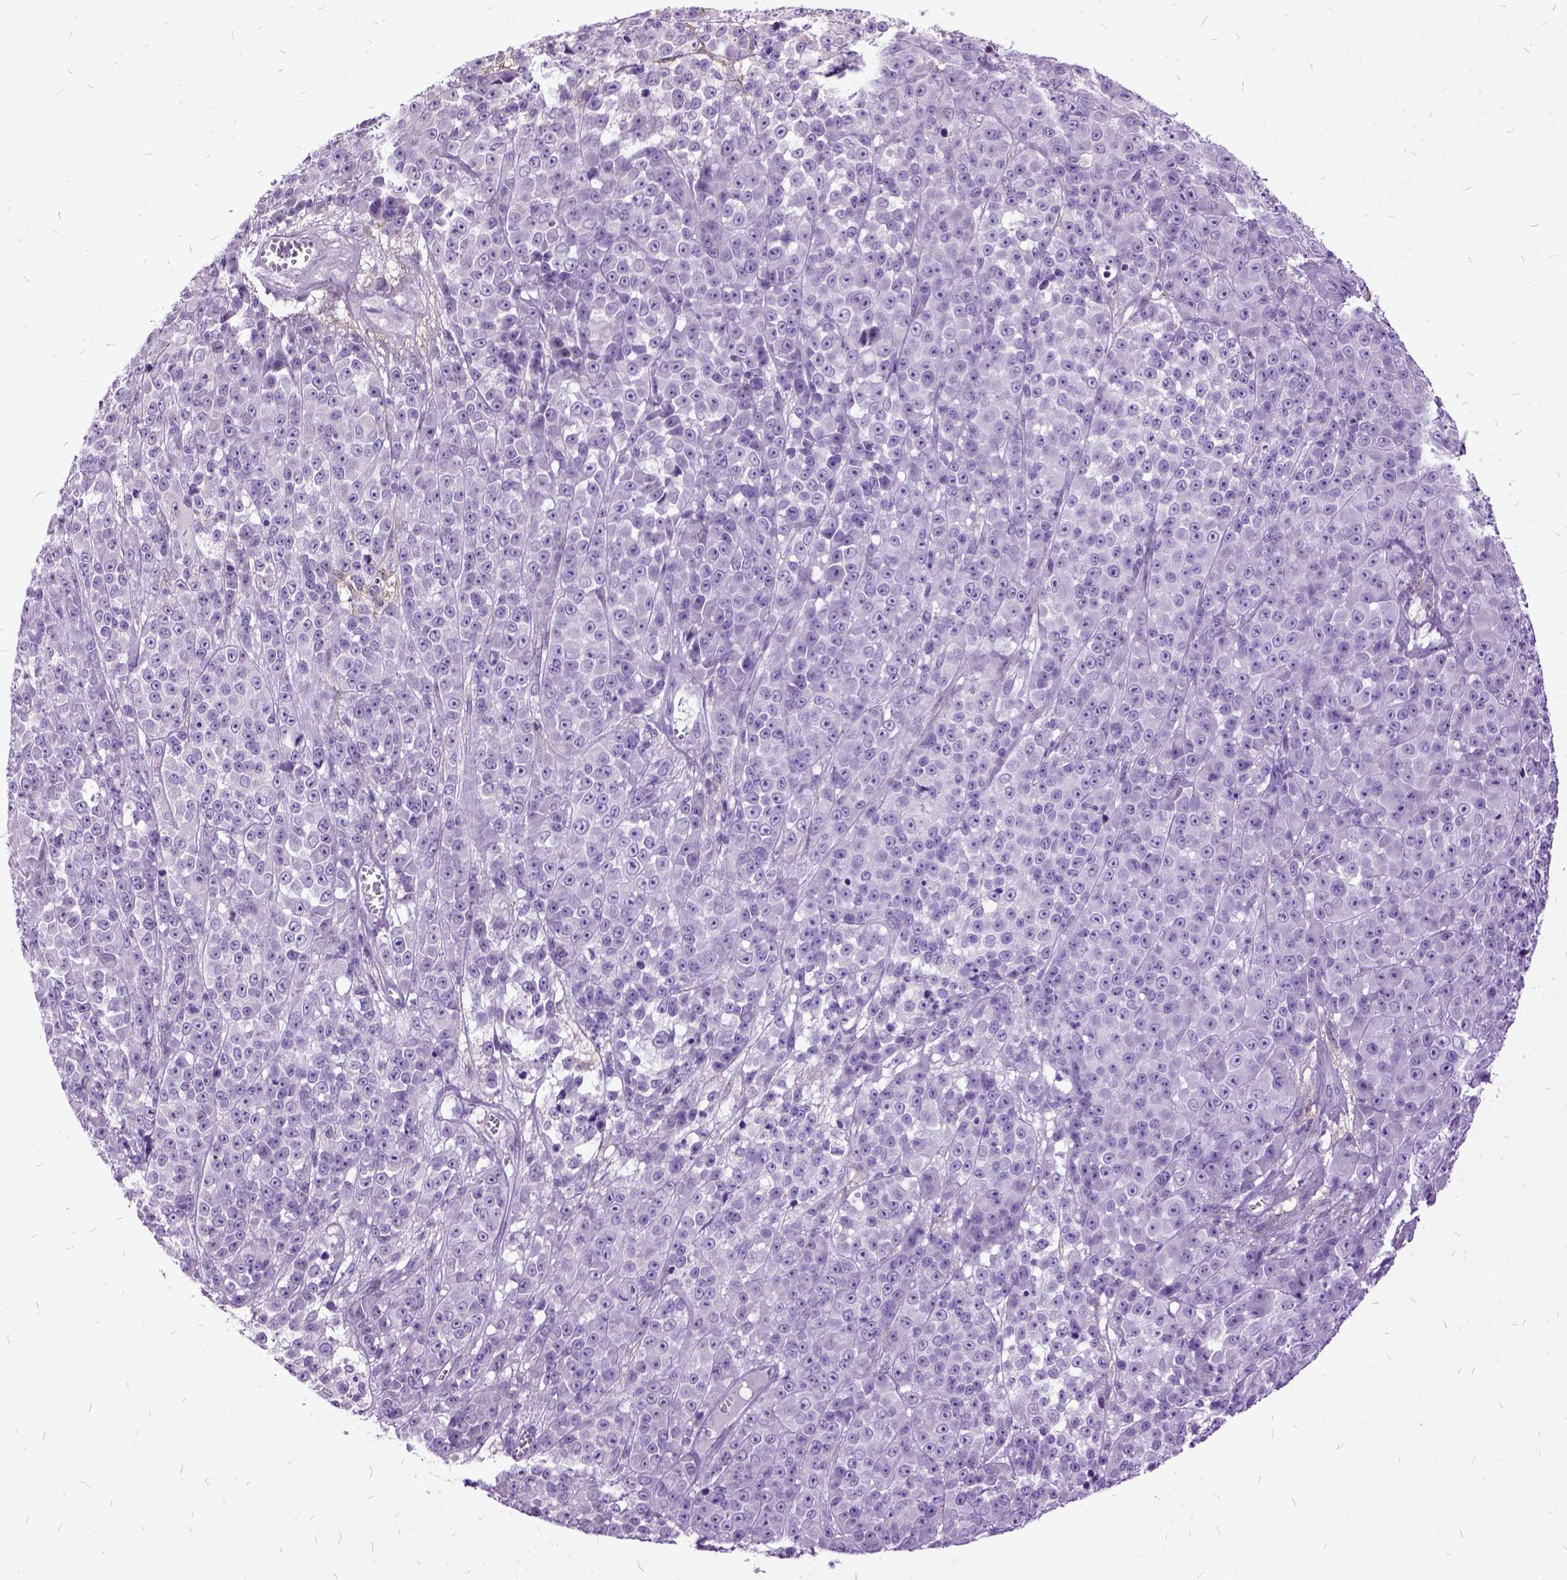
{"staining": {"intensity": "negative", "quantity": "none", "location": "none"}, "tissue": "melanoma", "cell_type": "Tumor cells", "image_type": "cancer", "snomed": [{"axis": "morphology", "description": "Malignant melanoma, NOS"}, {"axis": "topography", "description": "Skin"}, {"axis": "topography", "description": "Skin of back"}], "caption": "High power microscopy histopathology image of an immunohistochemistry (IHC) histopathology image of melanoma, revealing no significant positivity in tumor cells.", "gene": "MME", "patient": {"sex": "male", "age": 91}}